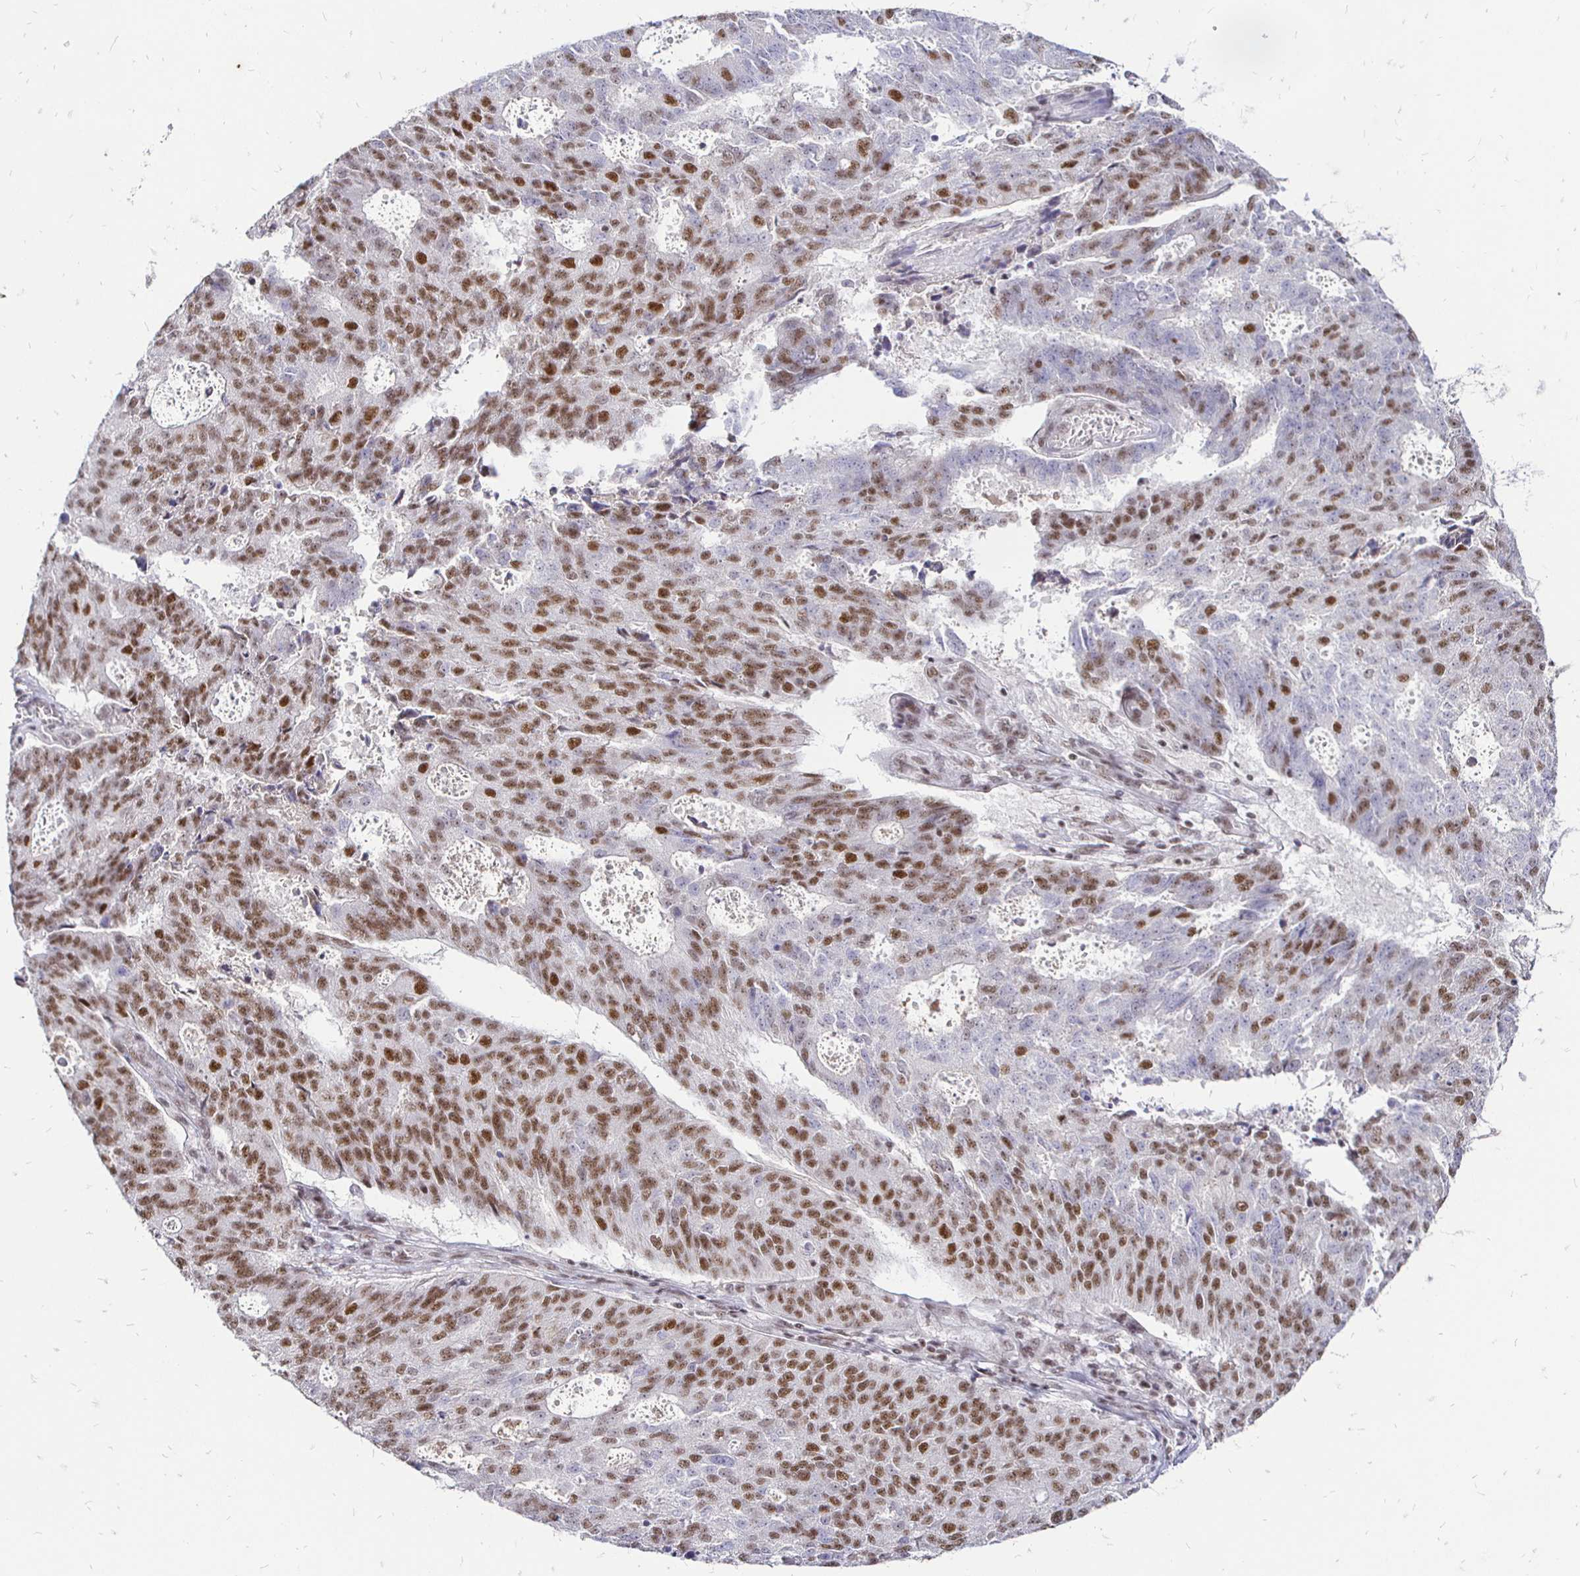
{"staining": {"intensity": "moderate", "quantity": ">75%", "location": "nuclear"}, "tissue": "endometrial cancer", "cell_type": "Tumor cells", "image_type": "cancer", "snomed": [{"axis": "morphology", "description": "Adenocarcinoma, NOS"}, {"axis": "topography", "description": "Endometrium"}], "caption": "IHC micrograph of human endometrial adenocarcinoma stained for a protein (brown), which reveals medium levels of moderate nuclear positivity in approximately >75% of tumor cells.", "gene": "SIN3A", "patient": {"sex": "female", "age": 82}}